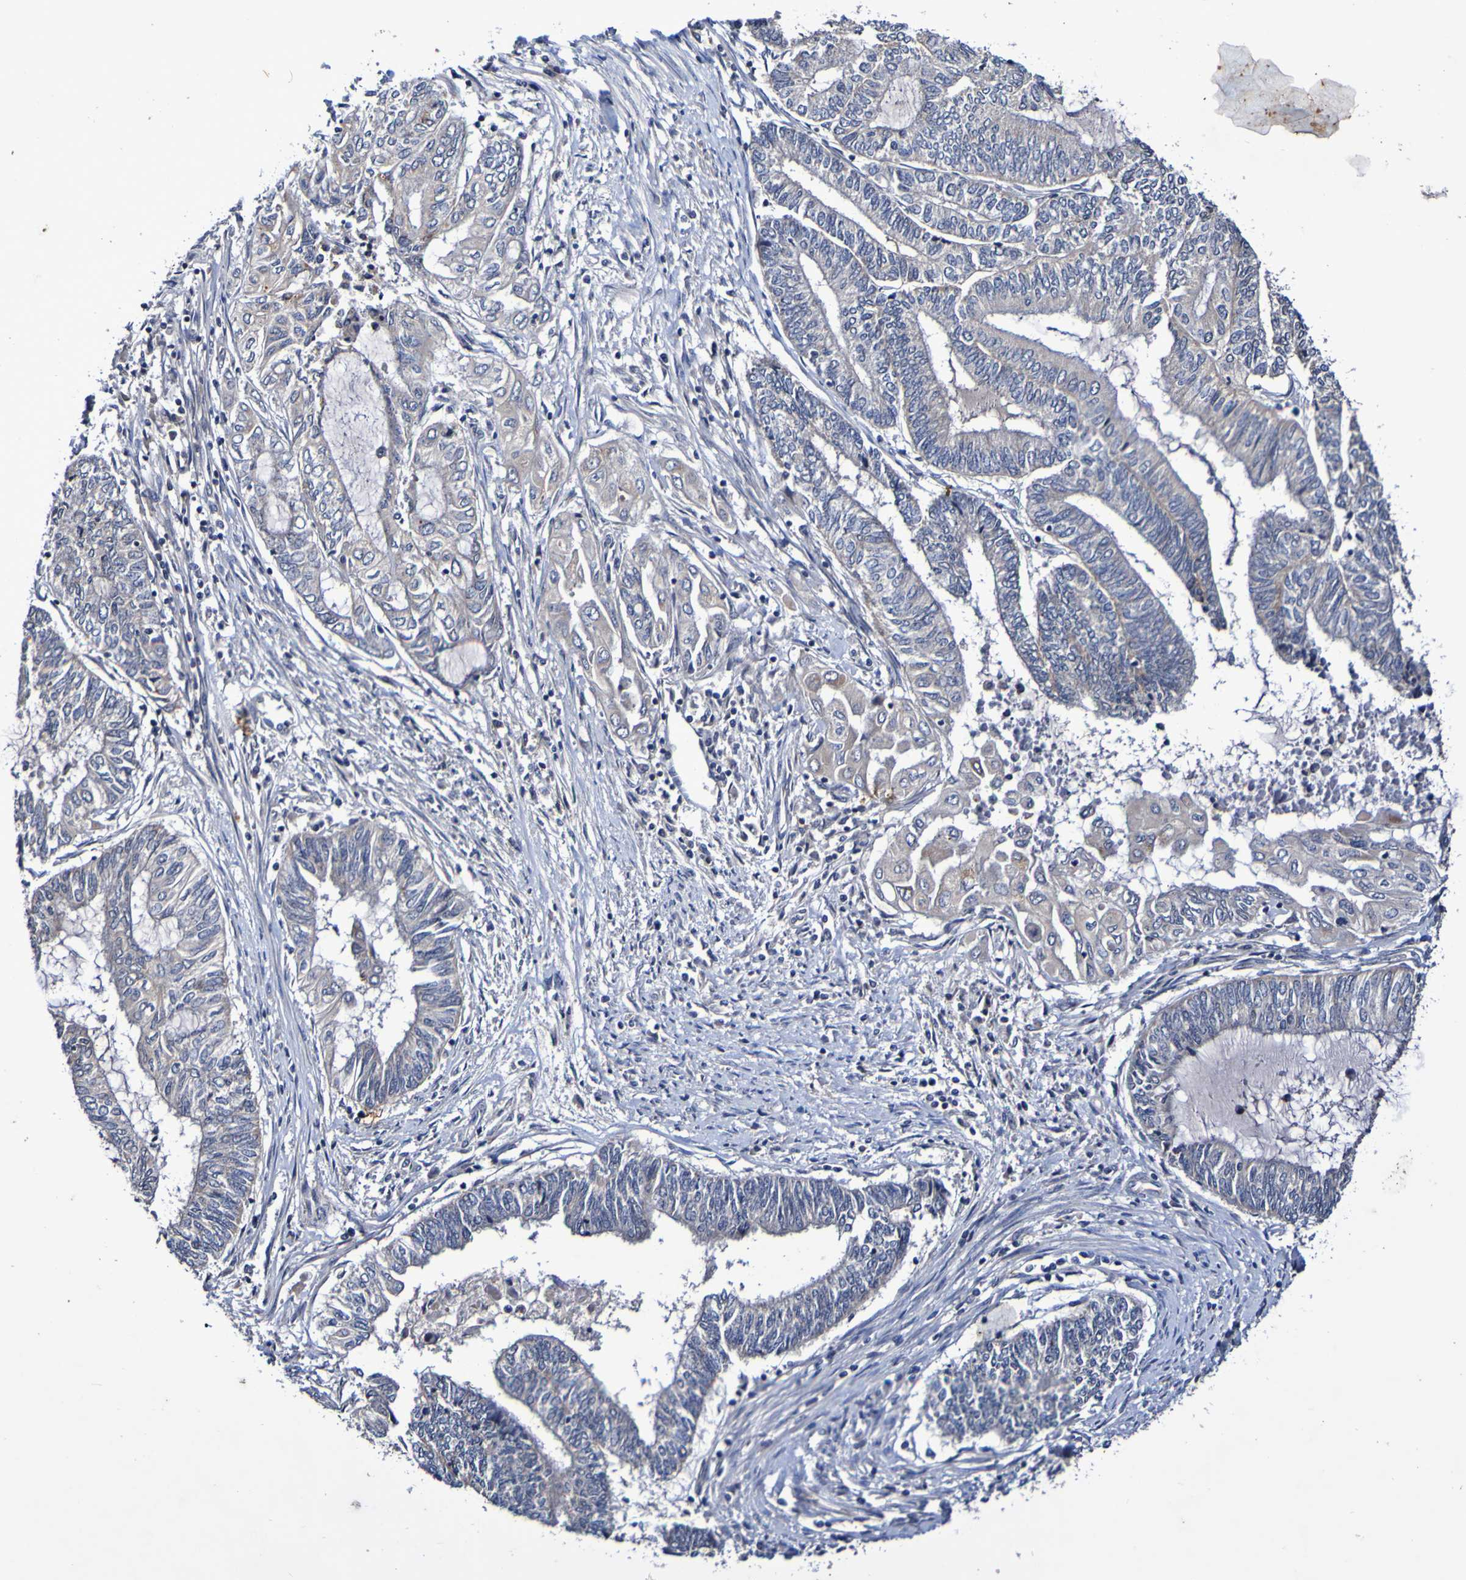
{"staining": {"intensity": "weak", "quantity": ">75%", "location": "cytoplasmic/membranous"}, "tissue": "endometrial cancer", "cell_type": "Tumor cells", "image_type": "cancer", "snomed": [{"axis": "morphology", "description": "Adenocarcinoma, NOS"}, {"axis": "topography", "description": "Uterus"}, {"axis": "topography", "description": "Endometrium"}], "caption": "This micrograph reveals immunohistochemistry (IHC) staining of human endometrial cancer, with low weak cytoplasmic/membranous positivity in about >75% of tumor cells.", "gene": "PTP4A2", "patient": {"sex": "female", "age": 70}}